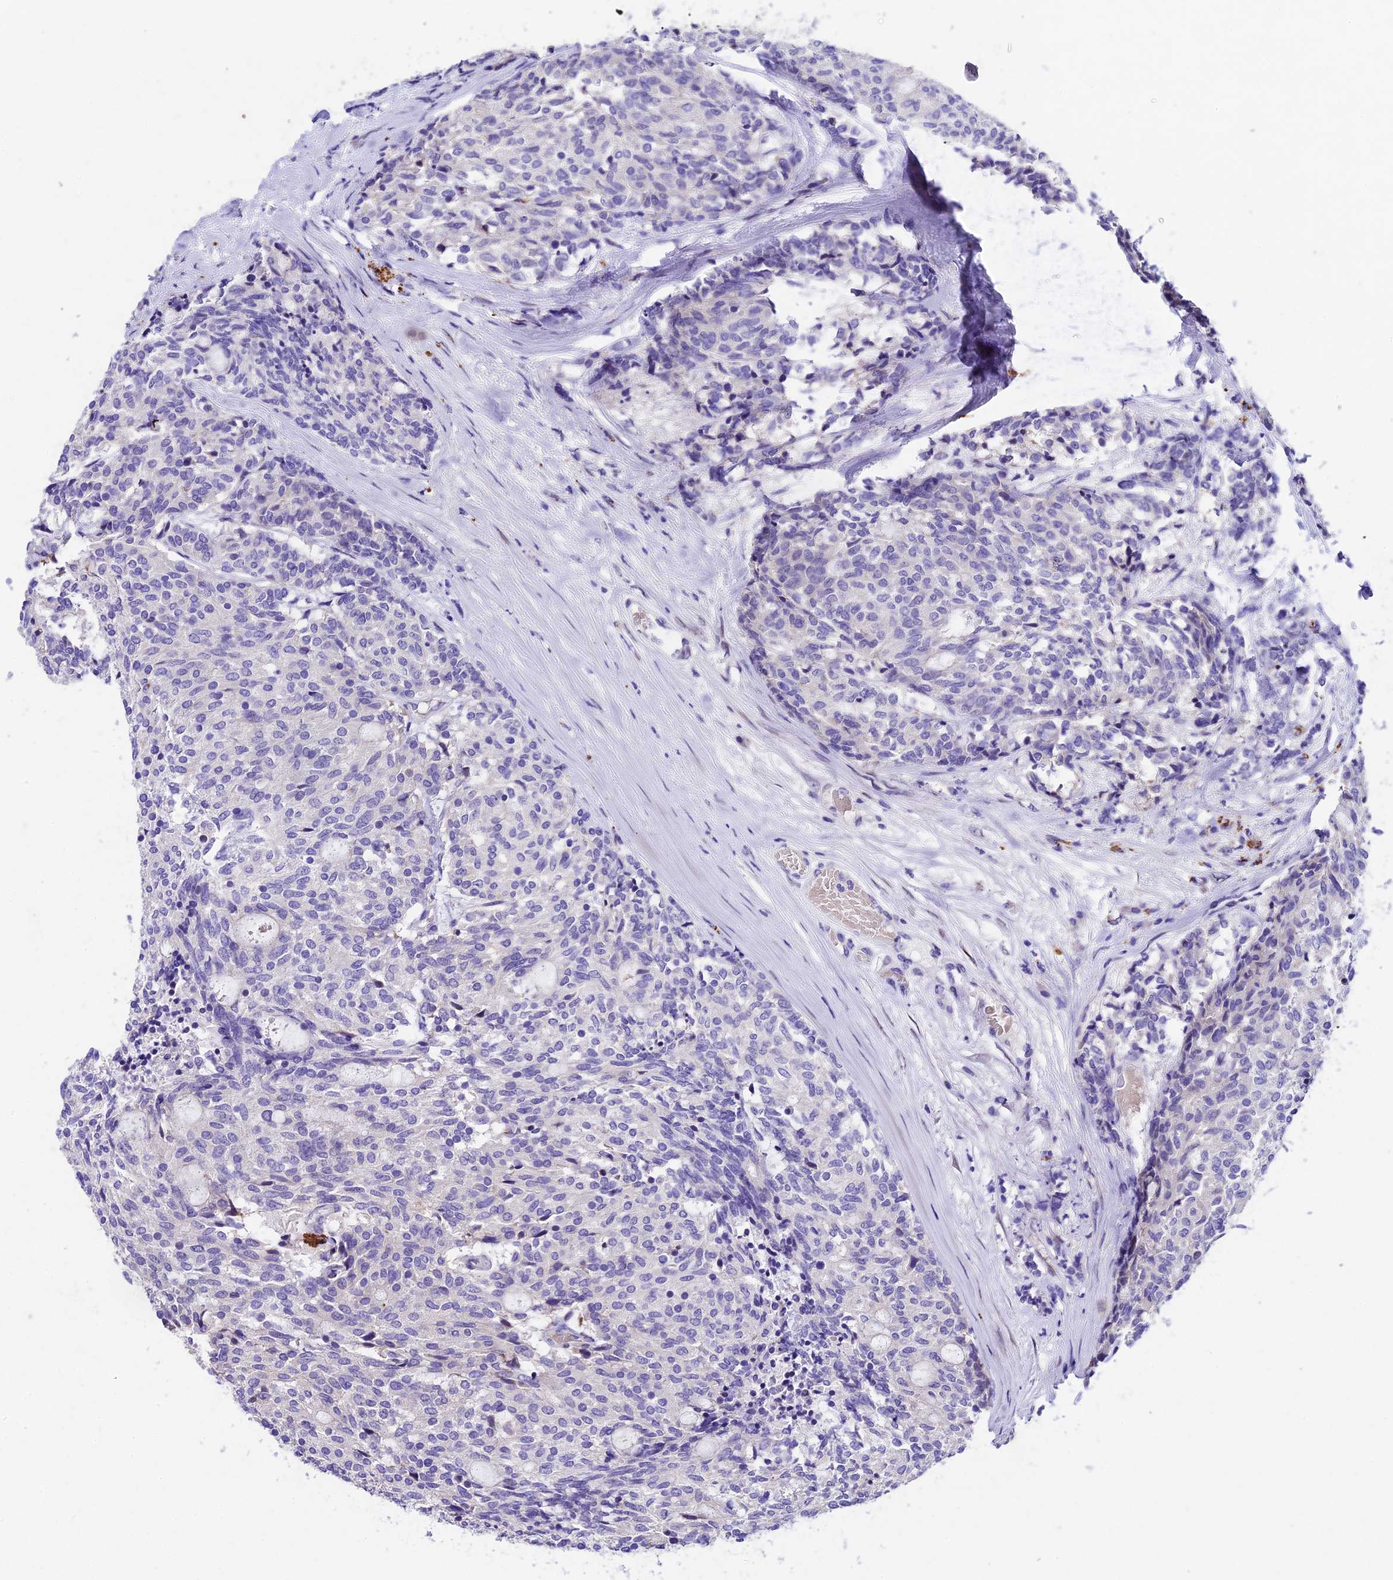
{"staining": {"intensity": "negative", "quantity": "none", "location": "none"}, "tissue": "carcinoid", "cell_type": "Tumor cells", "image_type": "cancer", "snomed": [{"axis": "morphology", "description": "Carcinoid, malignant, NOS"}, {"axis": "topography", "description": "Pancreas"}], "caption": "The micrograph reveals no staining of tumor cells in carcinoid. Nuclei are stained in blue.", "gene": "IFT140", "patient": {"sex": "female", "age": 54}}